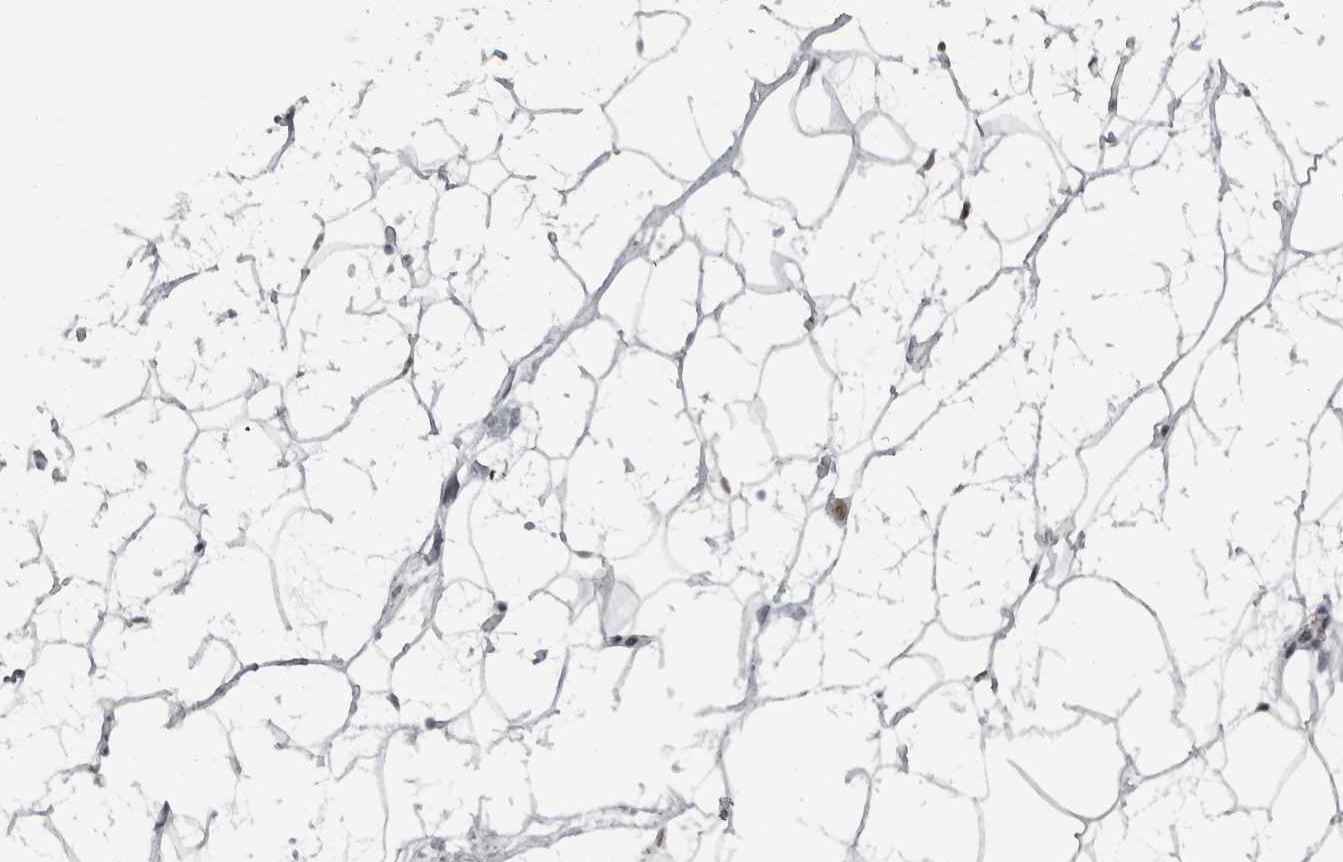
{"staining": {"intensity": "moderate", "quantity": ">75%", "location": "nuclear"}, "tissue": "adipose tissue", "cell_type": "Adipocytes", "image_type": "normal", "snomed": [{"axis": "morphology", "description": "Normal tissue, NOS"}, {"axis": "morphology", "description": "Fibrosis, NOS"}, {"axis": "topography", "description": "Breast"}, {"axis": "topography", "description": "Adipose tissue"}], "caption": "This image demonstrates IHC staining of unremarkable human adipose tissue, with medium moderate nuclear positivity in approximately >75% of adipocytes.", "gene": "MICU3", "patient": {"sex": "female", "age": 39}}